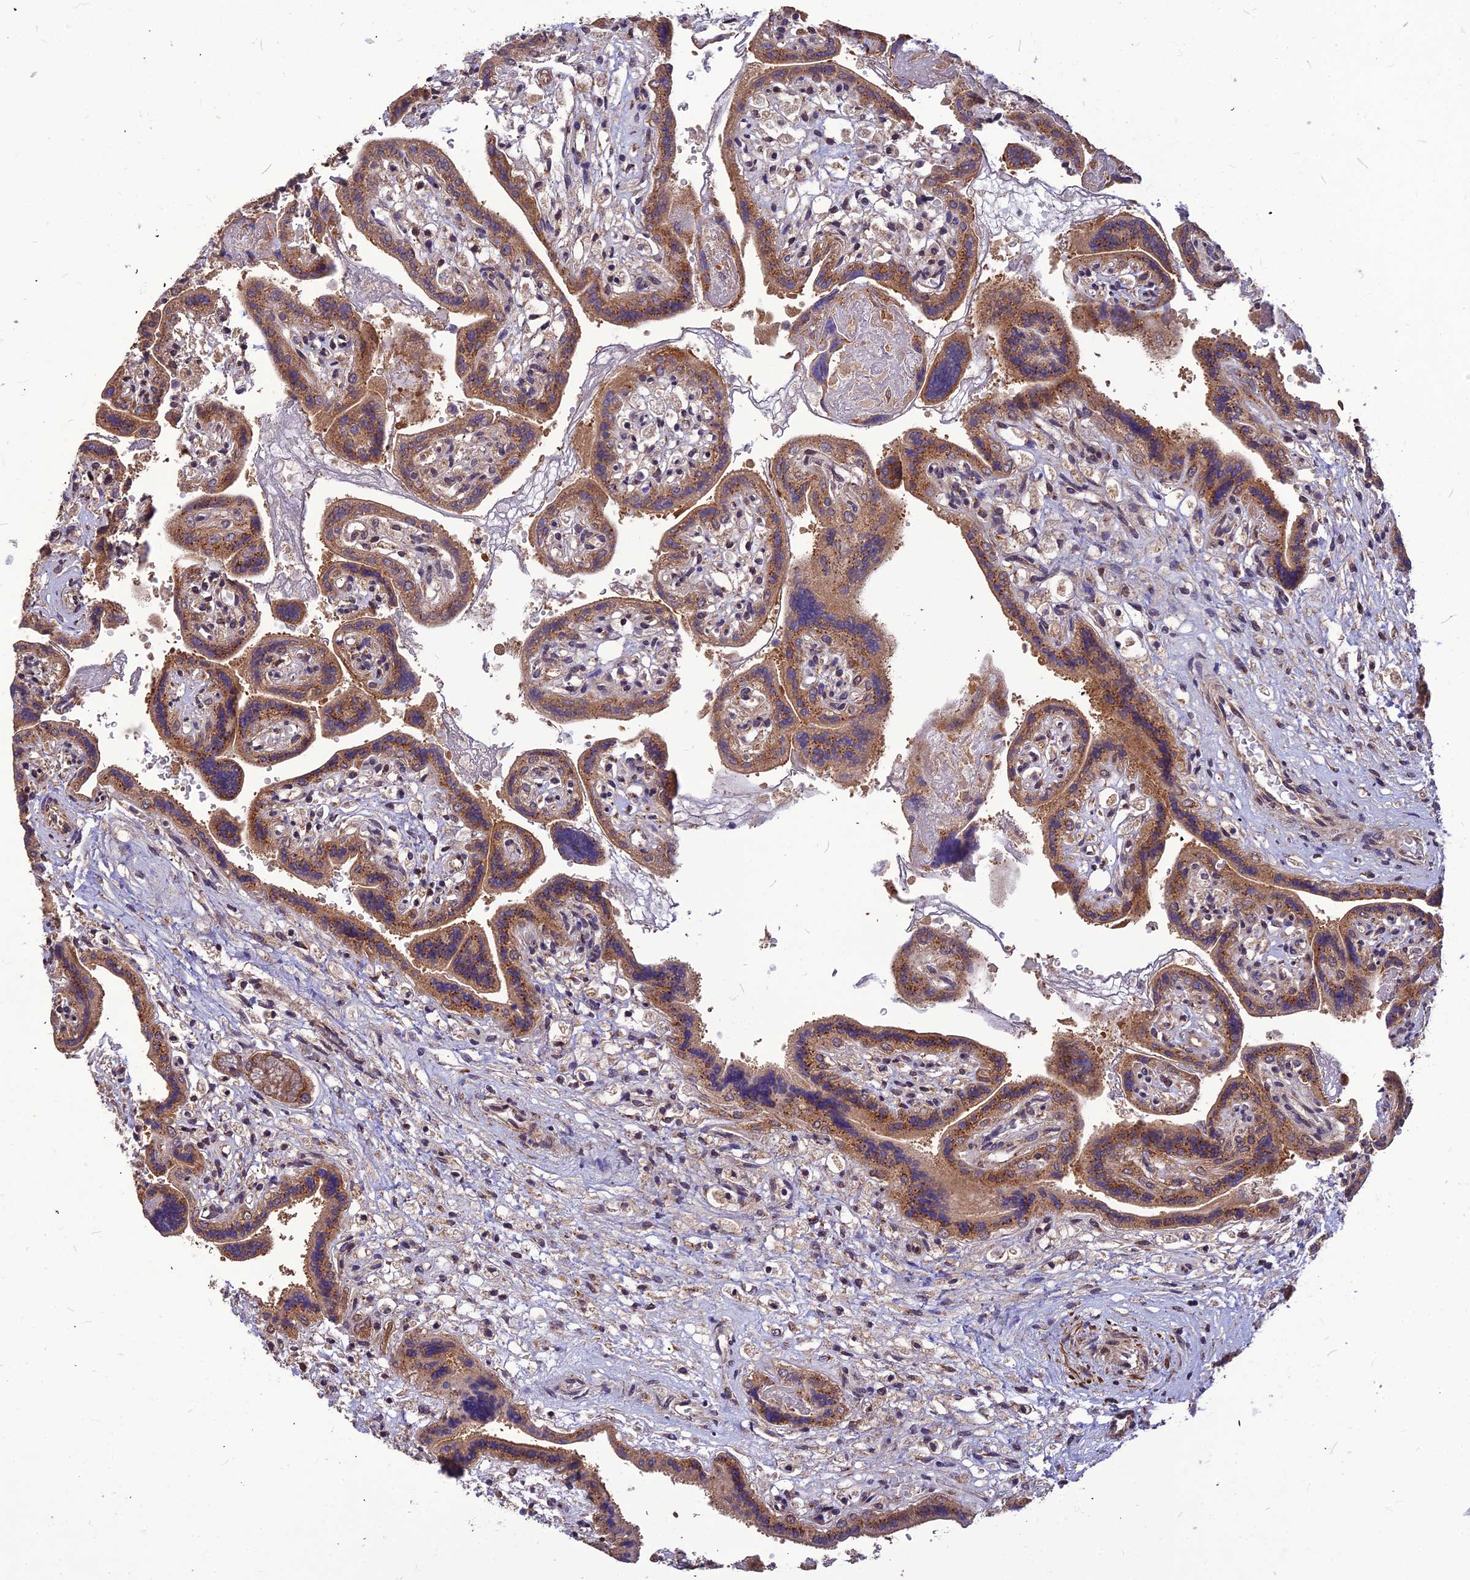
{"staining": {"intensity": "moderate", "quantity": ">75%", "location": "cytoplasmic/membranous"}, "tissue": "placenta", "cell_type": "Decidual cells", "image_type": "normal", "snomed": [{"axis": "morphology", "description": "Normal tissue, NOS"}, {"axis": "topography", "description": "Placenta"}], "caption": "IHC micrograph of normal human placenta stained for a protein (brown), which demonstrates medium levels of moderate cytoplasmic/membranous expression in about >75% of decidual cells.", "gene": "LEKR1", "patient": {"sex": "female", "age": 37}}